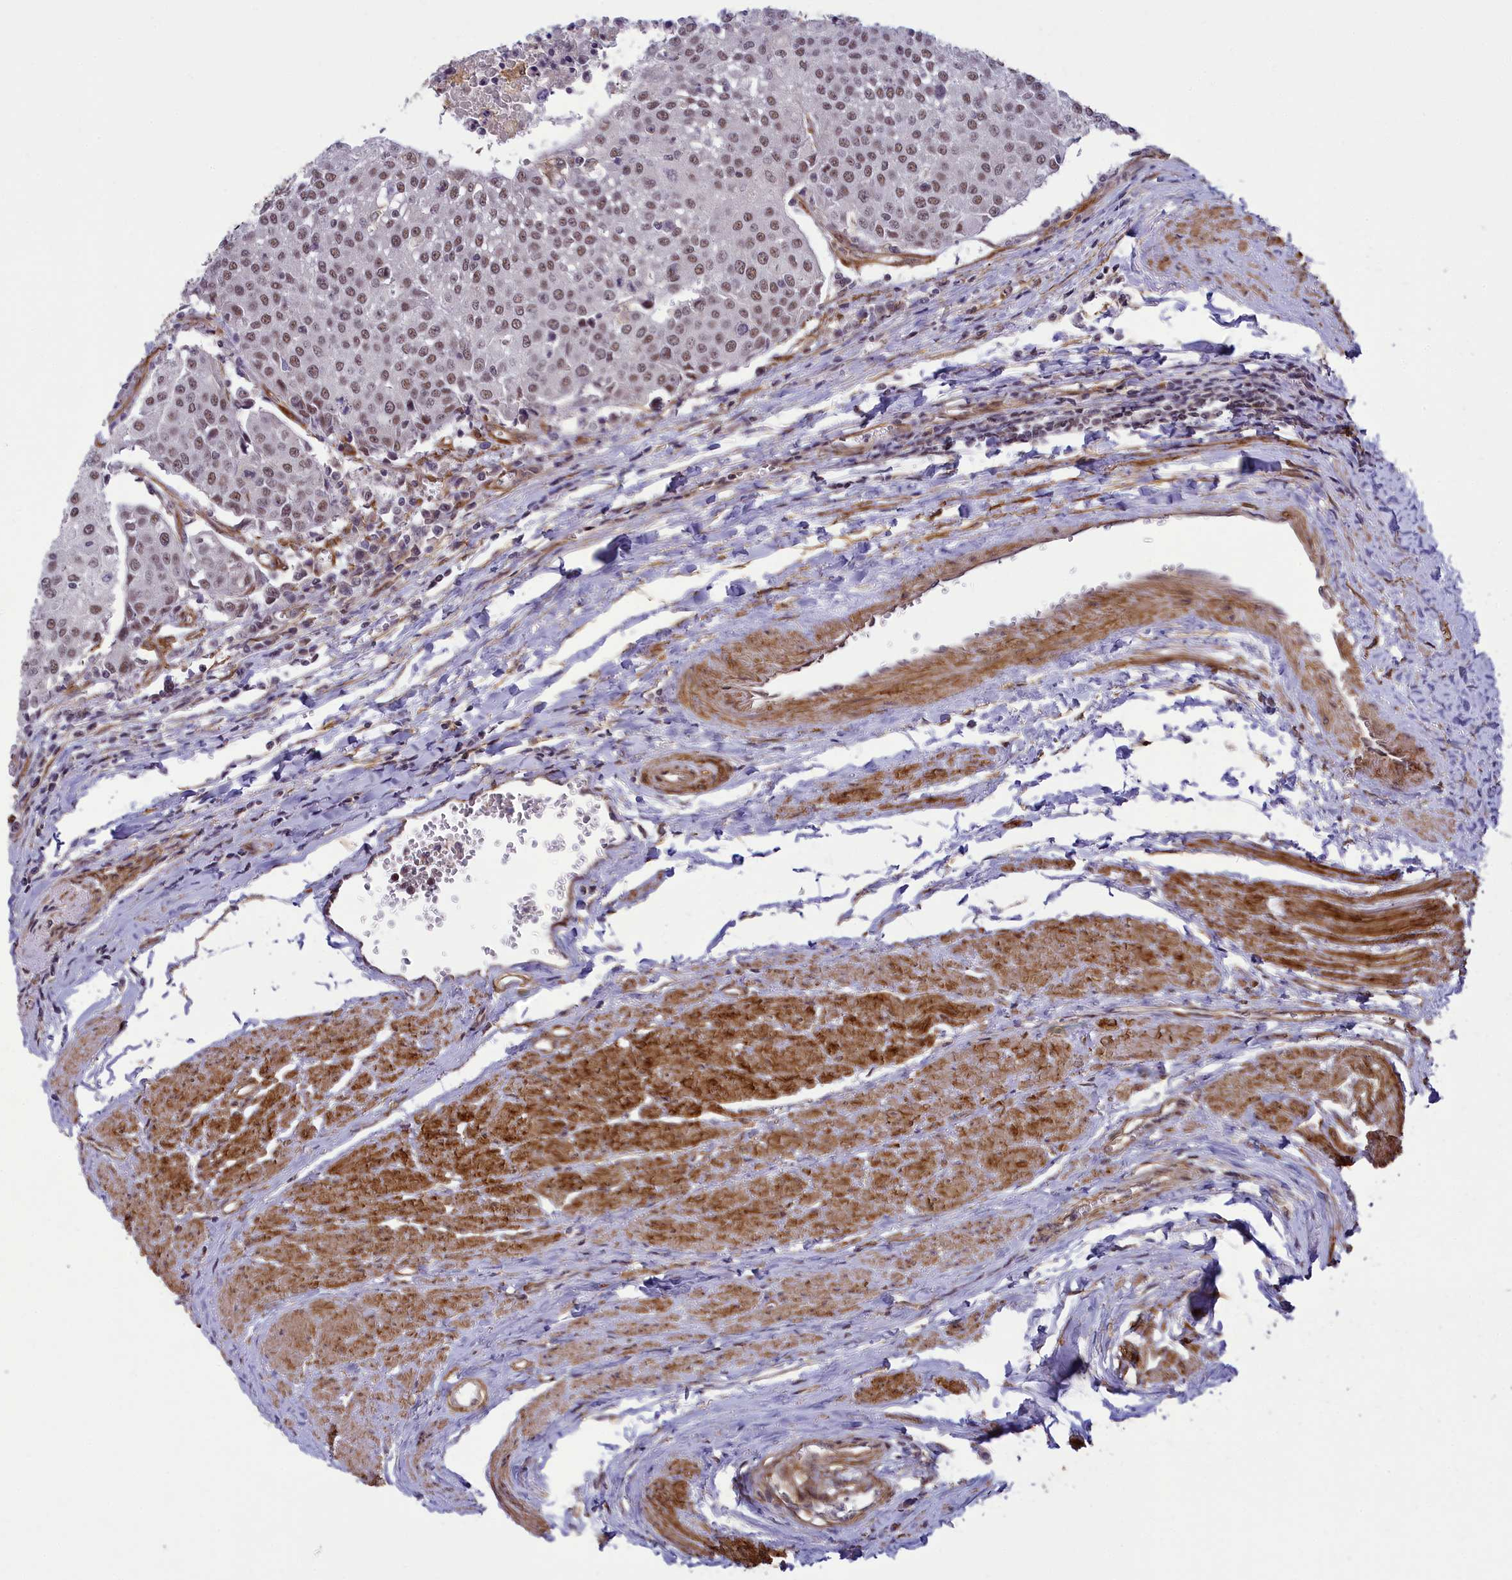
{"staining": {"intensity": "moderate", "quantity": ">75%", "location": "nuclear"}, "tissue": "urothelial cancer", "cell_type": "Tumor cells", "image_type": "cancer", "snomed": [{"axis": "morphology", "description": "Urothelial carcinoma, High grade"}, {"axis": "topography", "description": "Urinary bladder"}], "caption": "This histopathology image demonstrates urothelial carcinoma (high-grade) stained with IHC to label a protein in brown. The nuclear of tumor cells show moderate positivity for the protein. Nuclei are counter-stained blue.", "gene": "TNS1", "patient": {"sex": "female", "age": 85}}